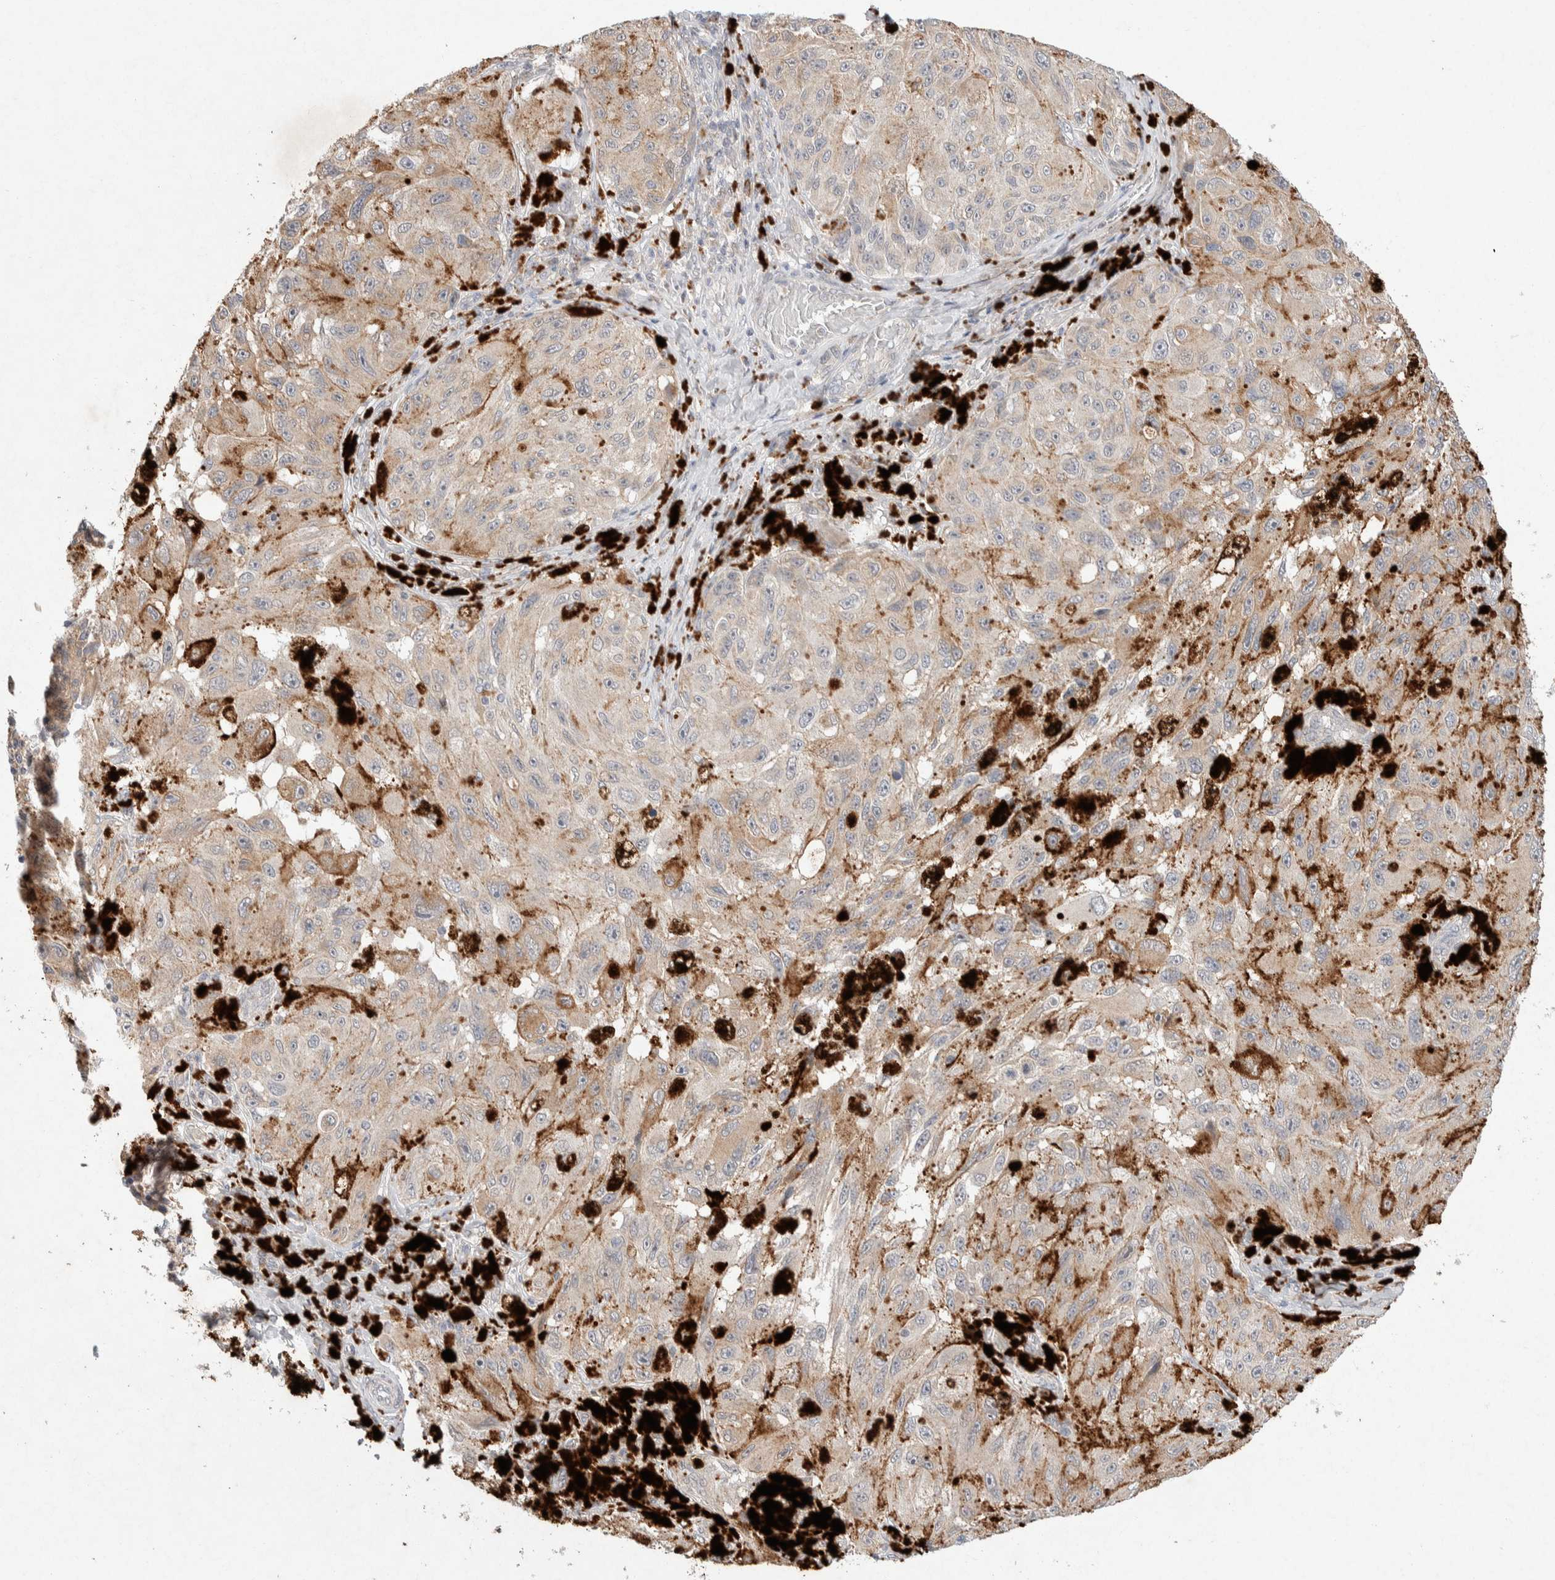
{"staining": {"intensity": "weak", "quantity": "<25%", "location": "cytoplasmic/membranous"}, "tissue": "melanoma", "cell_type": "Tumor cells", "image_type": "cancer", "snomed": [{"axis": "morphology", "description": "Malignant melanoma, NOS"}, {"axis": "topography", "description": "Skin"}], "caption": "Tumor cells show no significant positivity in melanoma. (Stains: DAB (3,3'-diaminobenzidine) immunohistochemistry (IHC) with hematoxylin counter stain, Microscopy: brightfield microscopy at high magnification).", "gene": "CMTM4", "patient": {"sex": "female", "age": 73}}